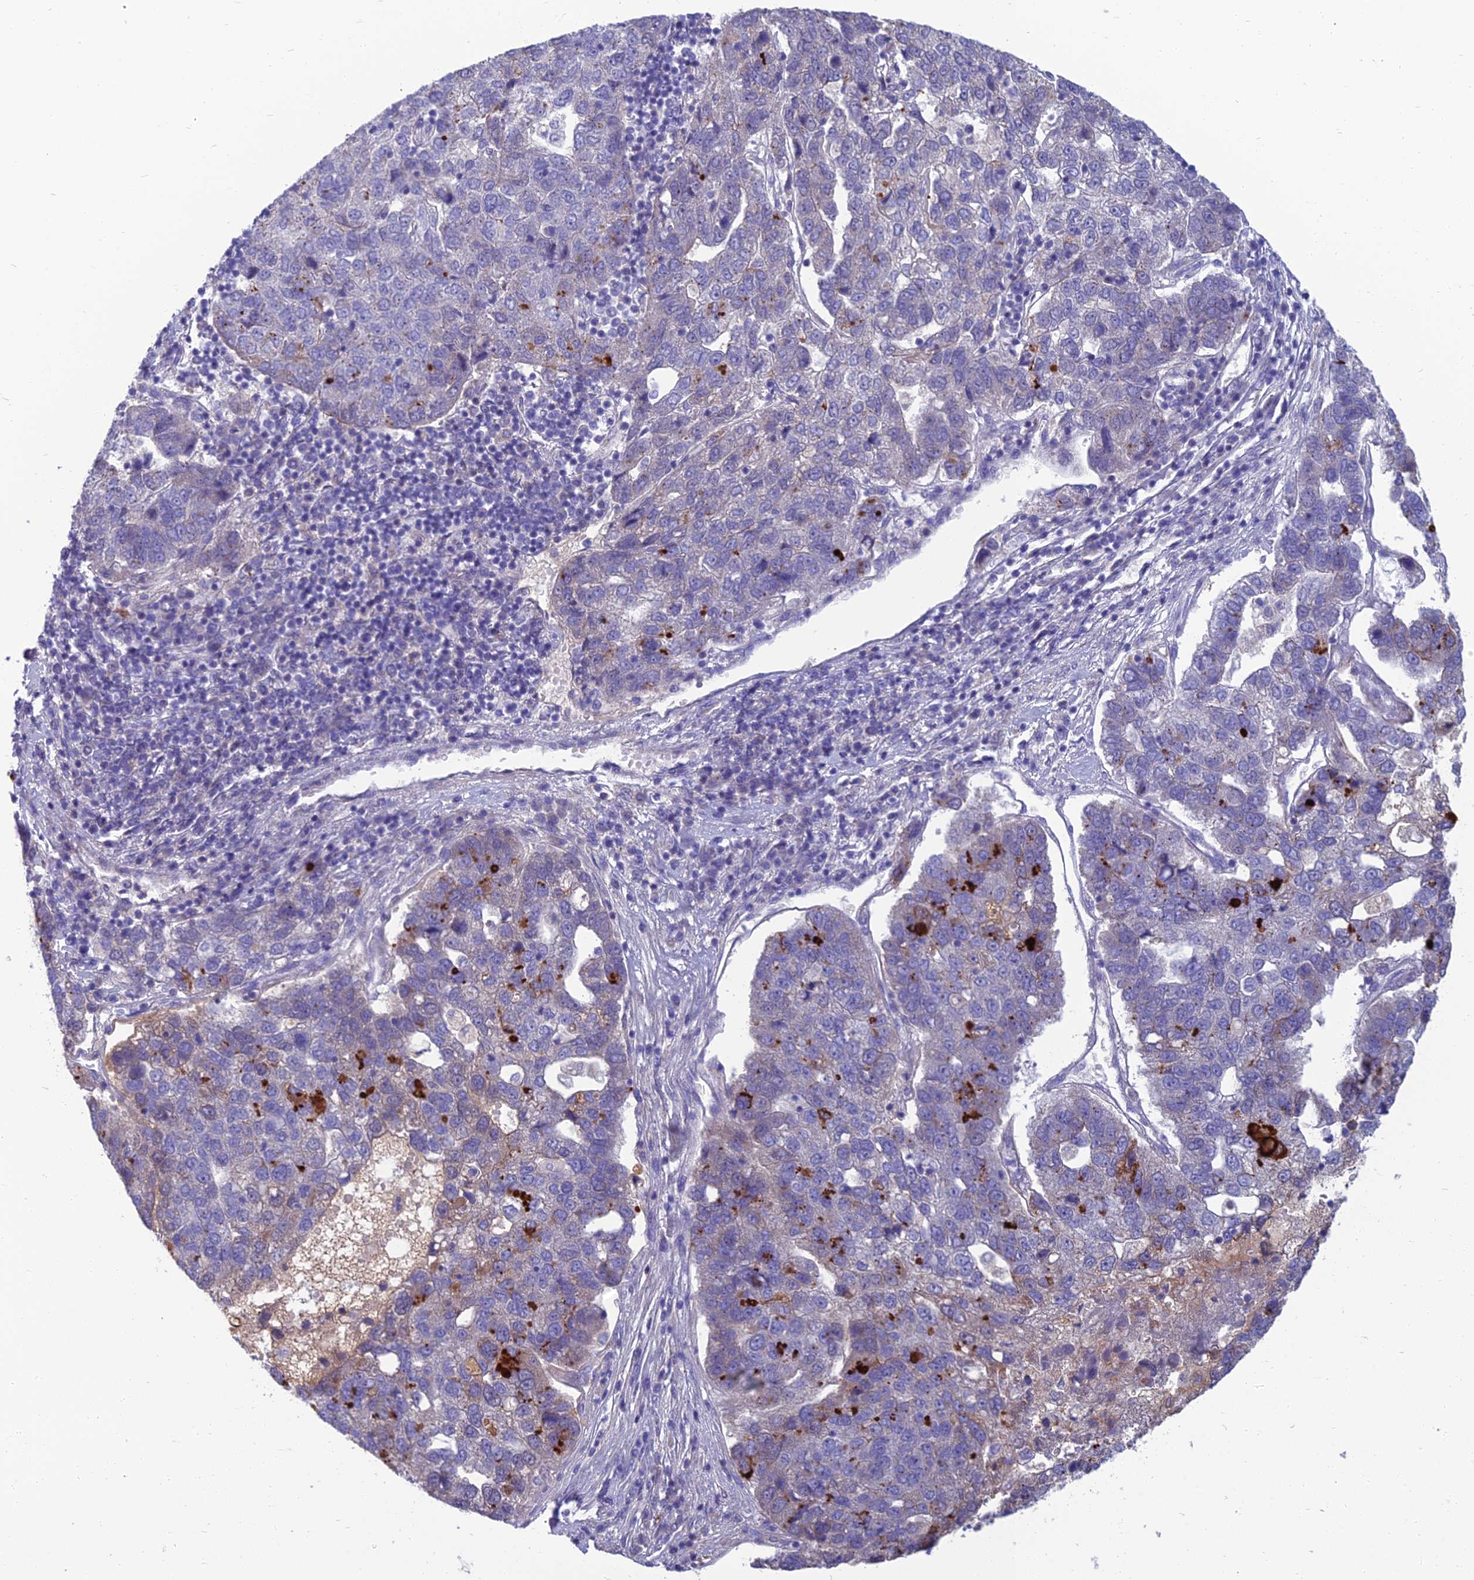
{"staining": {"intensity": "negative", "quantity": "none", "location": "none"}, "tissue": "pancreatic cancer", "cell_type": "Tumor cells", "image_type": "cancer", "snomed": [{"axis": "morphology", "description": "Adenocarcinoma, NOS"}, {"axis": "topography", "description": "Pancreas"}], "caption": "The micrograph exhibits no staining of tumor cells in adenocarcinoma (pancreatic). The staining is performed using DAB (3,3'-diaminobenzidine) brown chromogen with nuclei counter-stained in using hematoxylin.", "gene": "SPTLC3", "patient": {"sex": "female", "age": 61}}